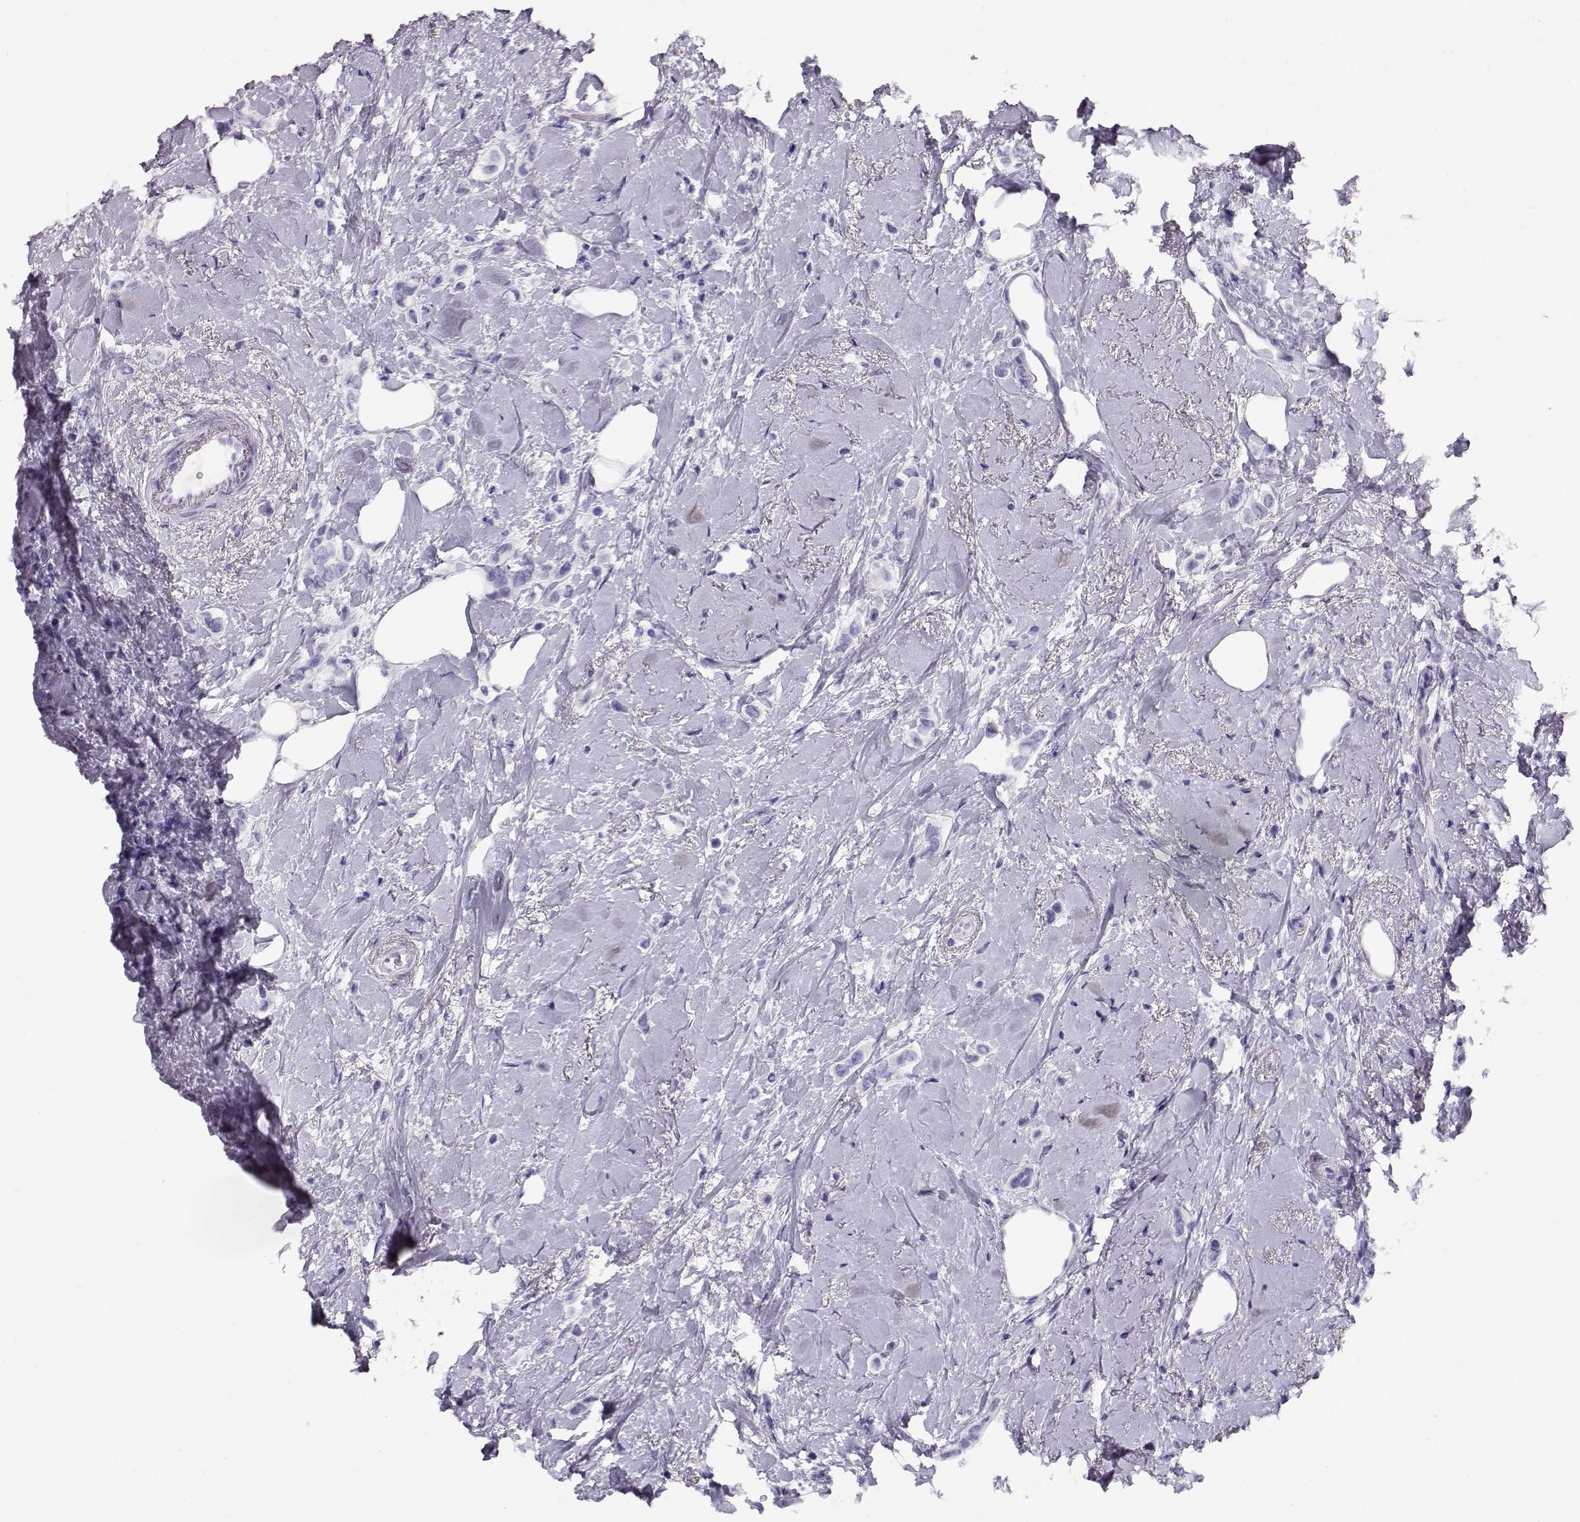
{"staining": {"intensity": "negative", "quantity": "none", "location": "none"}, "tissue": "breast cancer", "cell_type": "Tumor cells", "image_type": "cancer", "snomed": [{"axis": "morphology", "description": "Lobular carcinoma"}, {"axis": "topography", "description": "Breast"}], "caption": "This photomicrograph is of breast cancer stained with immunohistochemistry to label a protein in brown with the nuclei are counter-stained blue. There is no expression in tumor cells.", "gene": "CRX", "patient": {"sex": "female", "age": 66}}